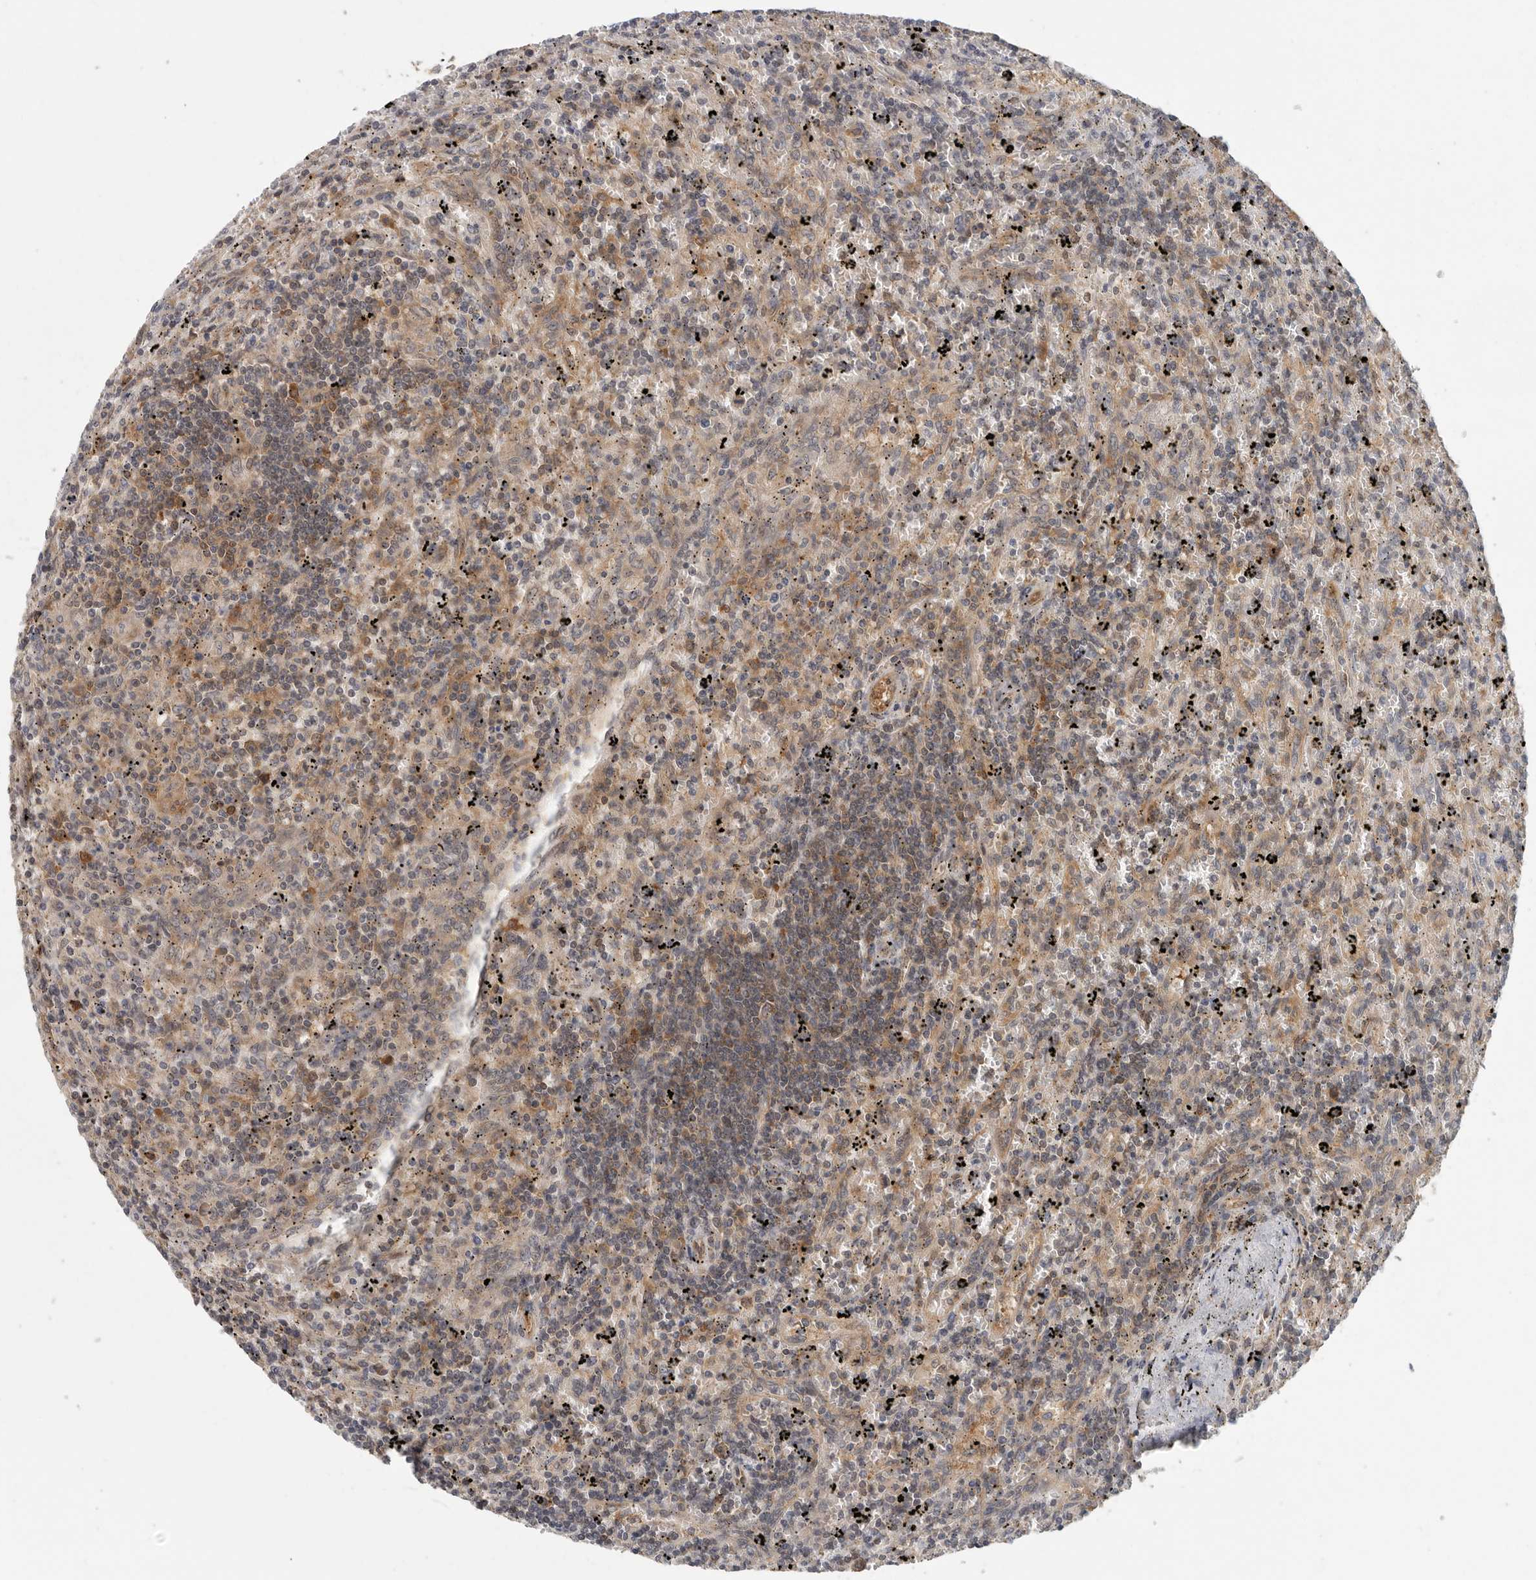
{"staining": {"intensity": "moderate", "quantity": "<25%", "location": "cytoplasmic/membranous"}, "tissue": "lymphoma", "cell_type": "Tumor cells", "image_type": "cancer", "snomed": [{"axis": "morphology", "description": "Malignant lymphoma, non-Hodgkin's type, Low grade"}, {"axis": "topography", "description": "Spleen"}], "caption": "Human malignant lymphoma, non-Hodgkin's type (low-grade) stained with a brown dye demonstrates moderate cytoplasmic/membranous positive staining in approximately <25% of tumor cells.", "gene": "CCT8", "patient": {"sex": "male", "age": 76}}